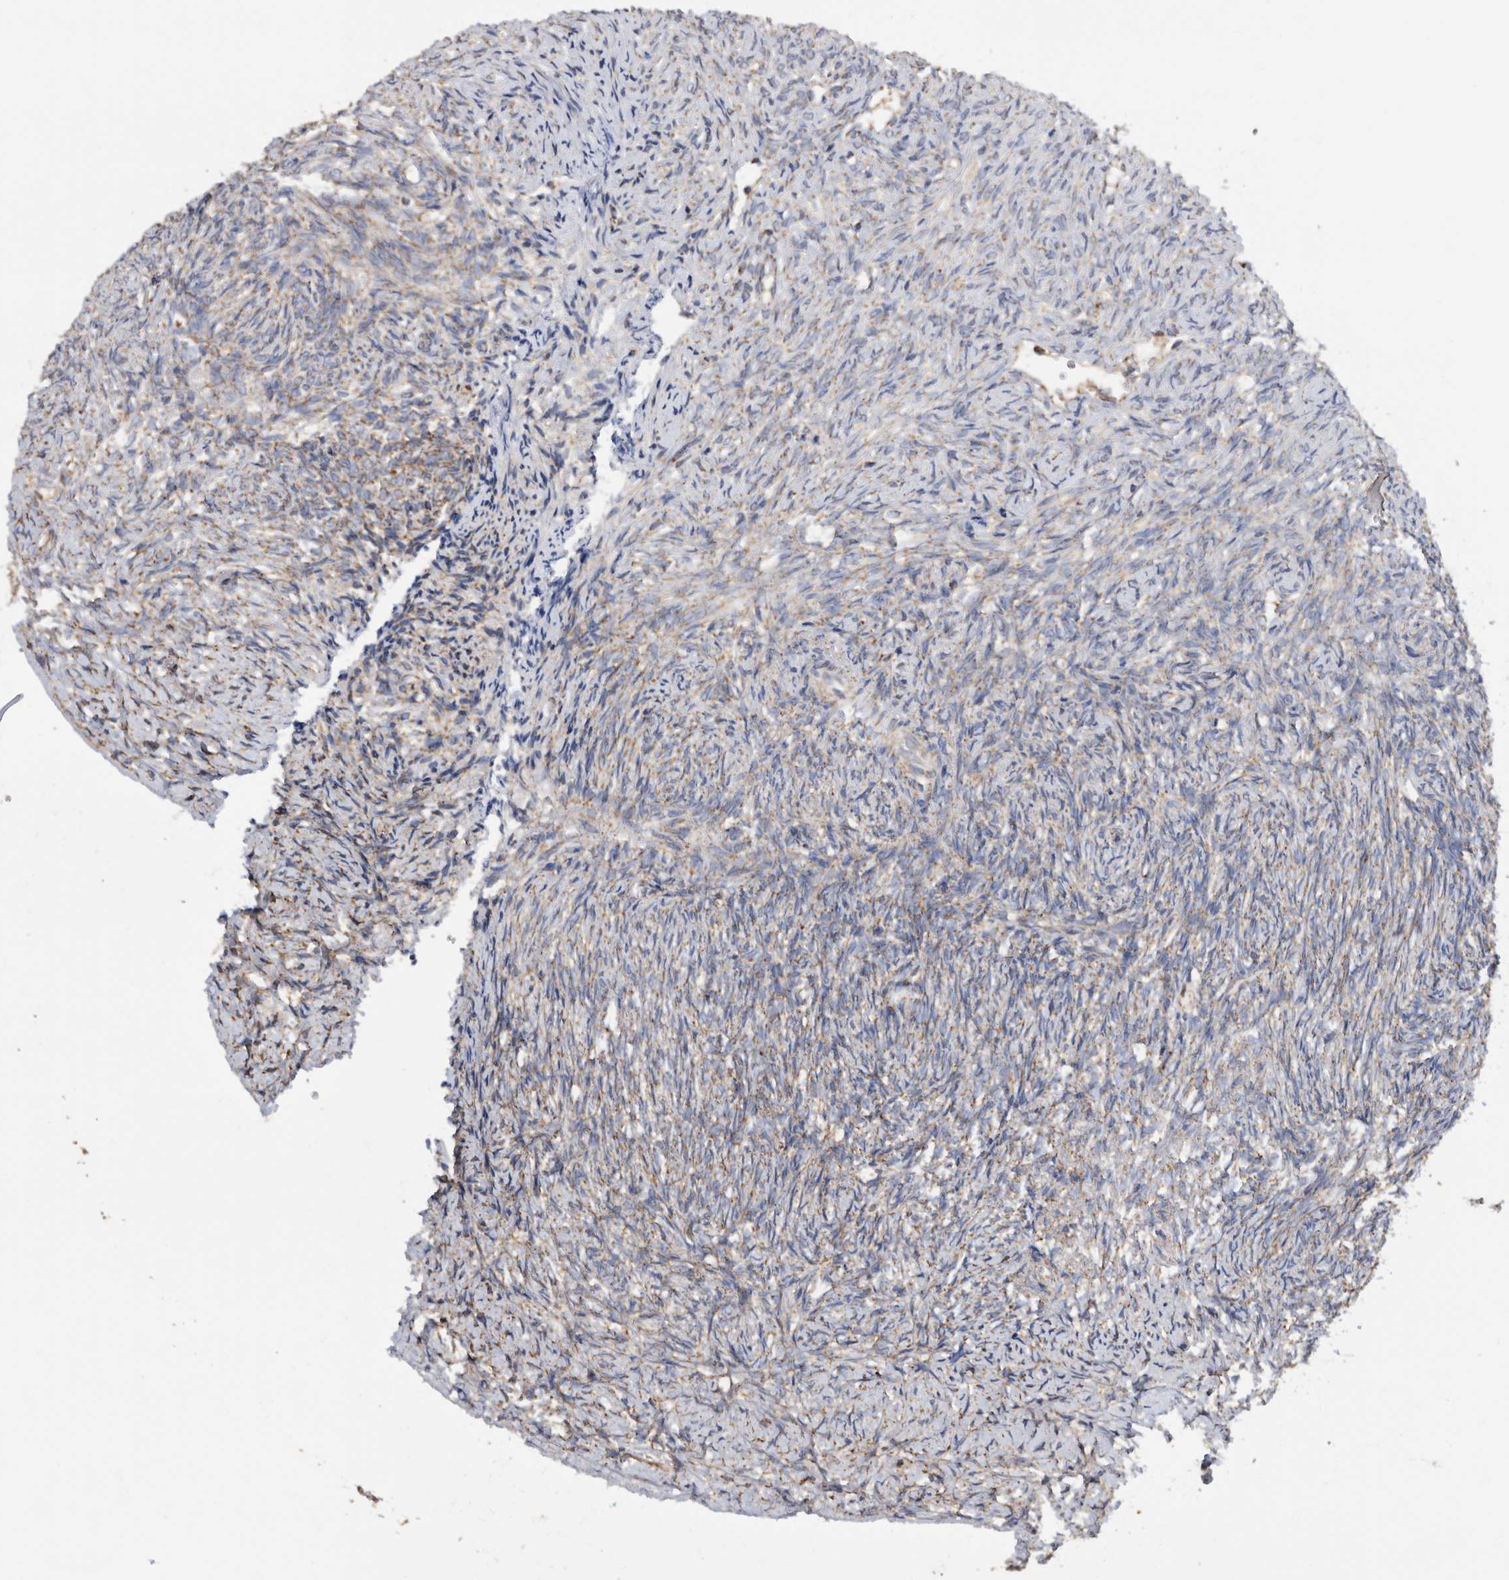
{"staining": {"intensity": "moderate", "quantity": "25%-75%", "location": "cytoplasmic/membranous"}, "tissue": "ovary", "cell_type": "Ovarian stroma cells", "image_type": "normal", "snomed": [{"axis": "morphology", "description": "Normal tissue, NOS"}, {"axis": "topography", "description": "Ovary"}], "caption": "Normal ovary demonstrates moderate cytoplasmic/membranous expression in approximately 25%-75% of ovarian stroma cells.", "gene": "WFDC1", "patient": {"sex": "female", "age": 41}}